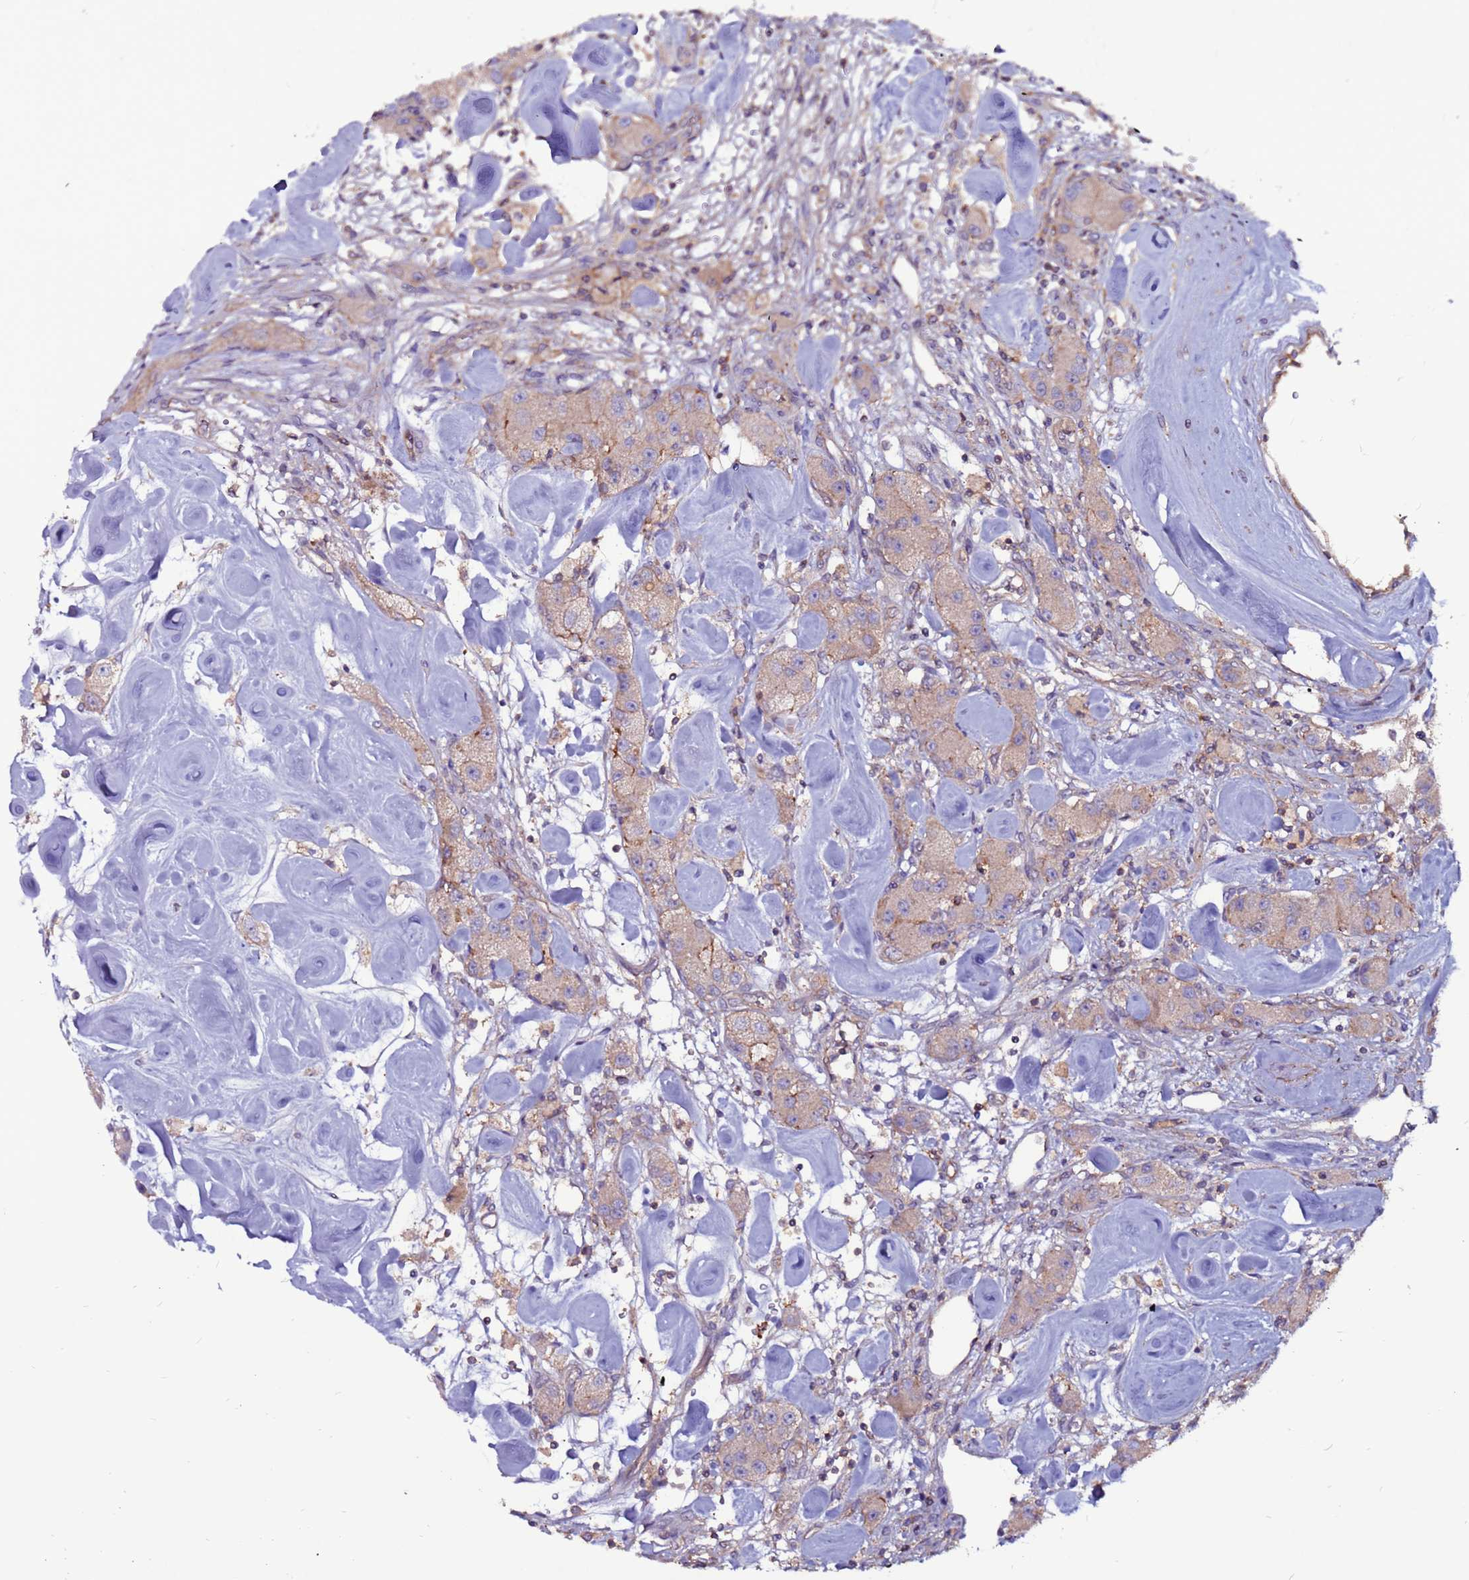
{"staining": {"intensity": "weak", "quantity": "25%-75%", "location": "cytoplasmic/membranous"}, "tissue": "carcinoid", "cell_type": "Tumor cells", "image_type": "cancer", "snomed": [{"axis": "morphology", "description": "Carcinoid, malignant, NOS"}, {"axis": "topography", "description": "Pancreas"}], "caption": "Weak cytoplasmic/membranous staining is appreciated in about 25%-75% of tumor cells in malignant carcinoid.", "gene": "NRN1L", "patient": {"sex": "male", "age": 41}}